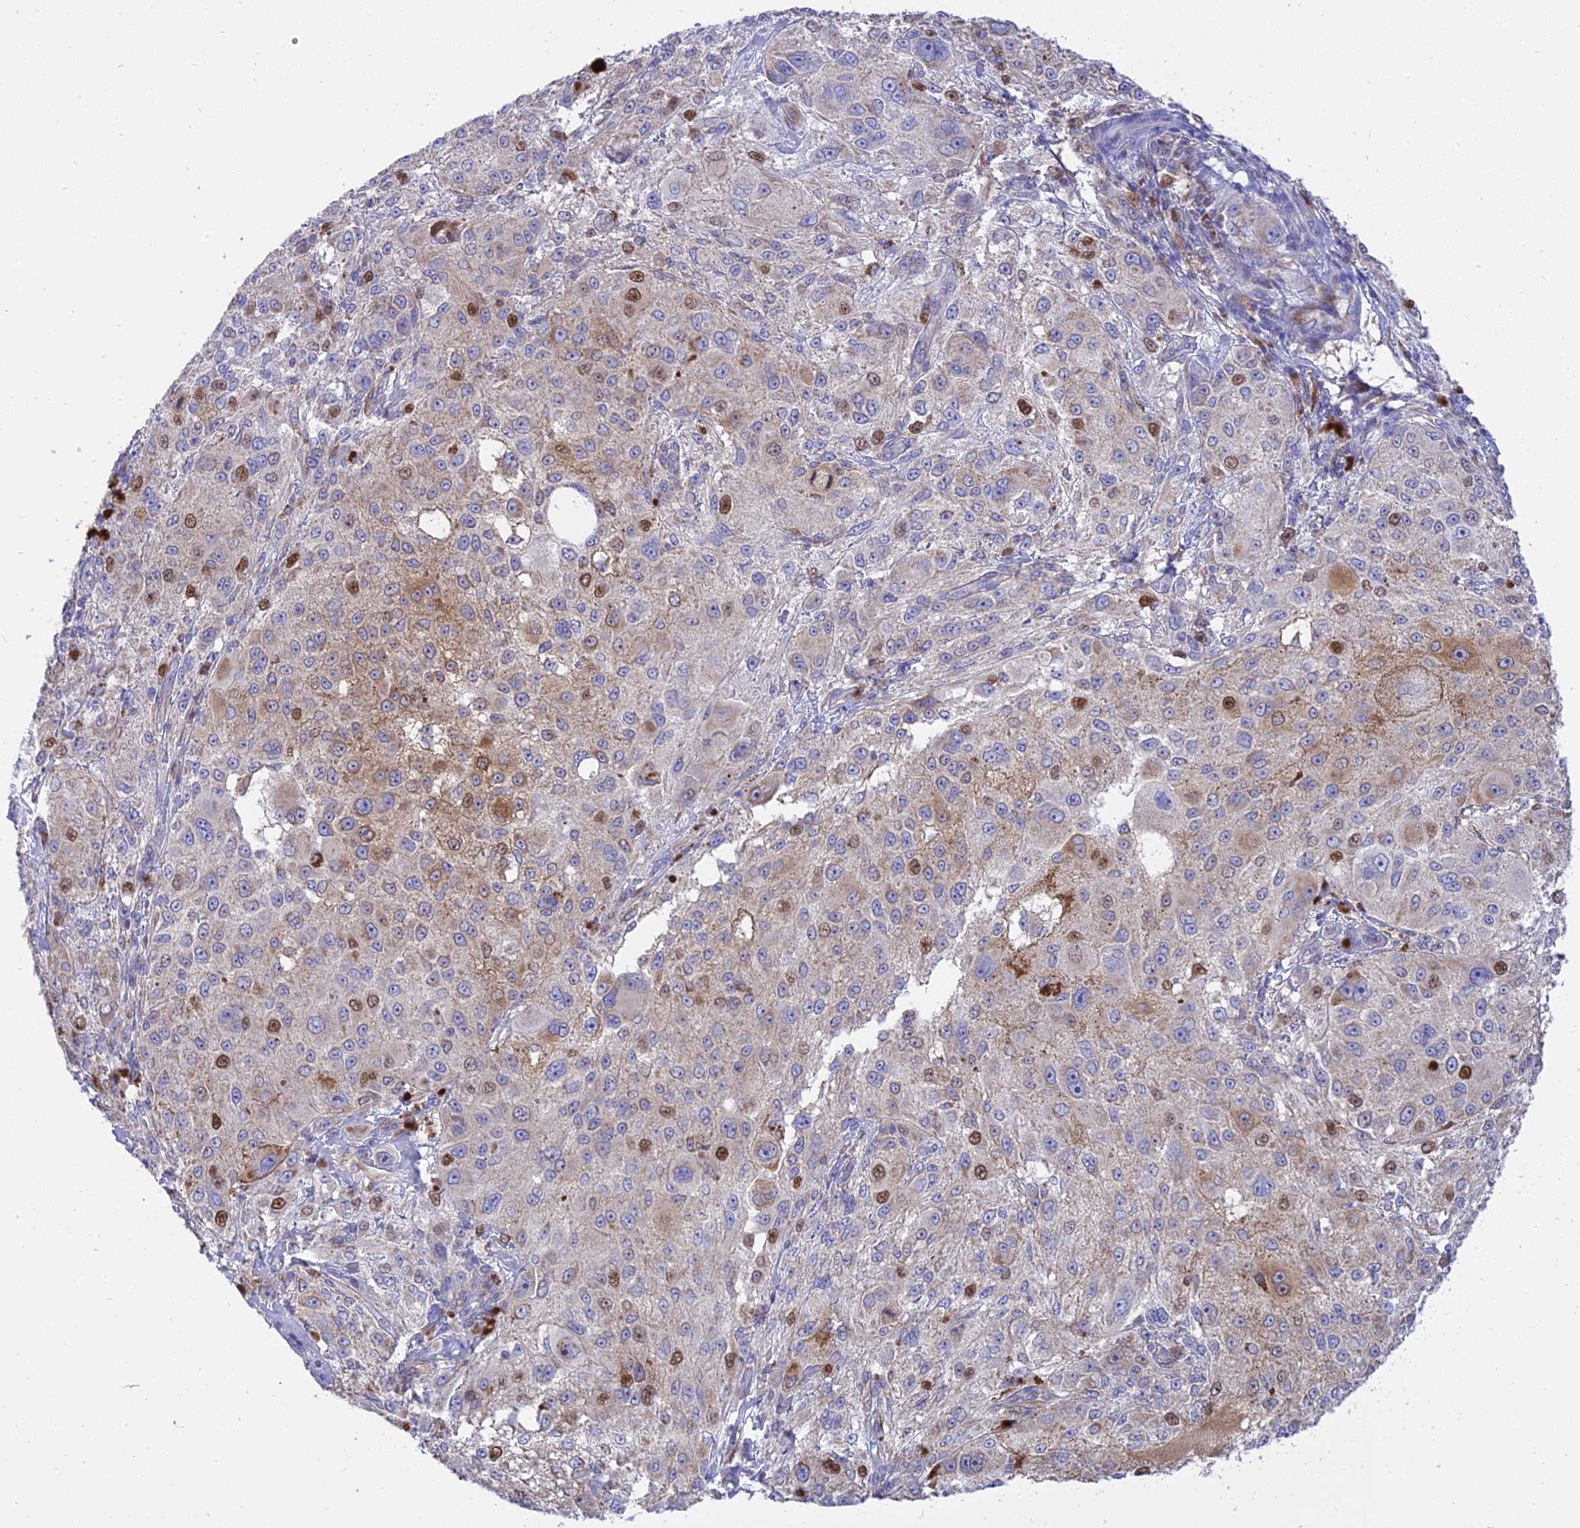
{"staining": {"intensity": "moderate", "quantity": "<25%", "location": "nuclear"}, "tissue": "melanoma", "cell_type": "Tumor cells", "image_type": "cancer", "snomed": [{"axis": "morphology", "description": "Necrosis, NOS"}, {"axis": "morphology", "description": "Malignant melanoma, NOS"}, {"axis": "topography", "description": "Skin"}], "caption": "Malignant melanoma stained for a protein (brown) exhibits moderate nuclear positive staining in approximately <25% of tumor cells.", "gene": "CENPV", "patient": {"sex": "female", "age": 87}}